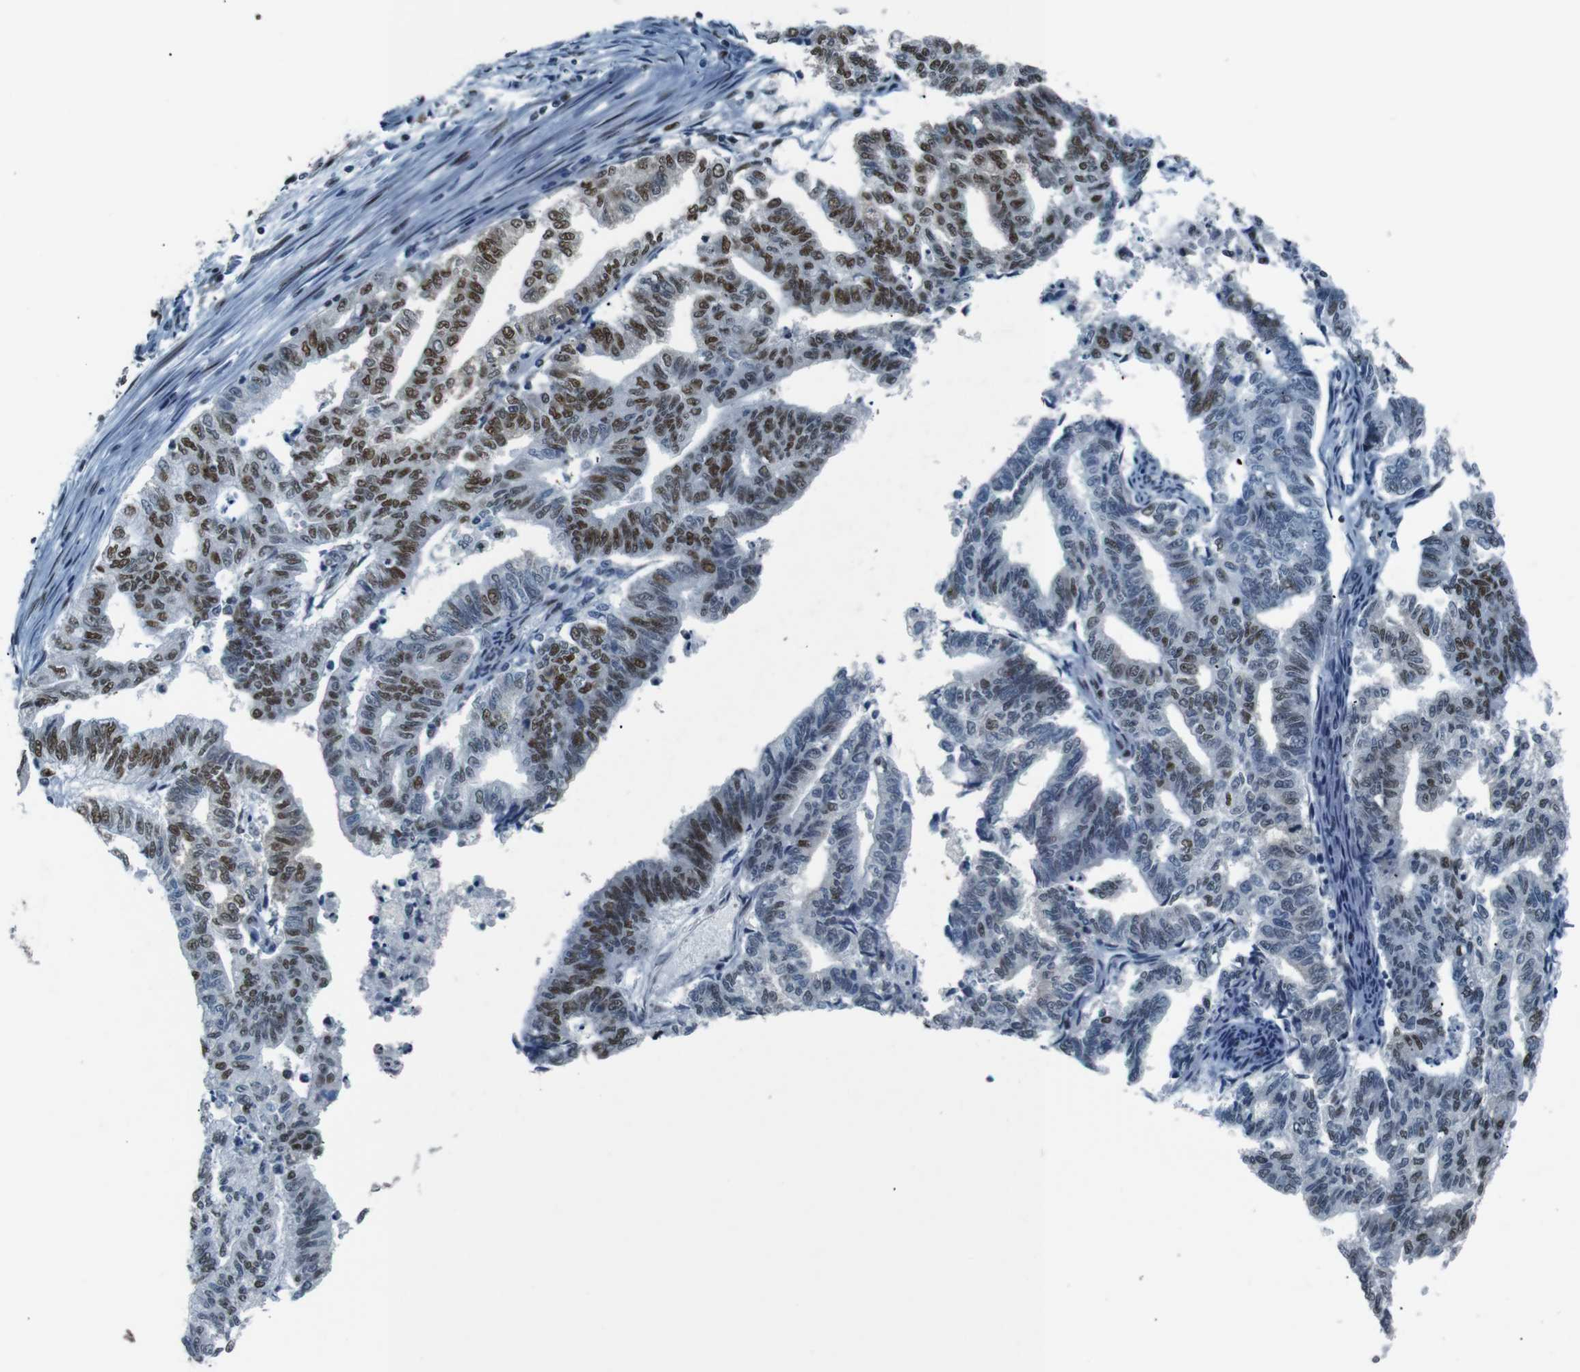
{"staining": {"intensity": "moderate", "quantity": "25%-75%", "location": "nuclear"}, "tissue": "endometrial cancer", "cell_type": "Tumor cells", "image_type": "cancer", "snomed": [{"axis": "morphology", "description": "Adenocarcinoma, NOS"}, {"axis": "topography", "description": "Endometrium"}], "caption": "A histopathology image of human endometrial cancer stained for a protein shows moderate nuclear brown staining in tumor cells. (DAB (3,3'-diaminobenzidine) IHC, brown staining for protein, blue staining for nuclei).", "gene": "HEXIM1", "patient": {"sex": "female", "age": 79}}